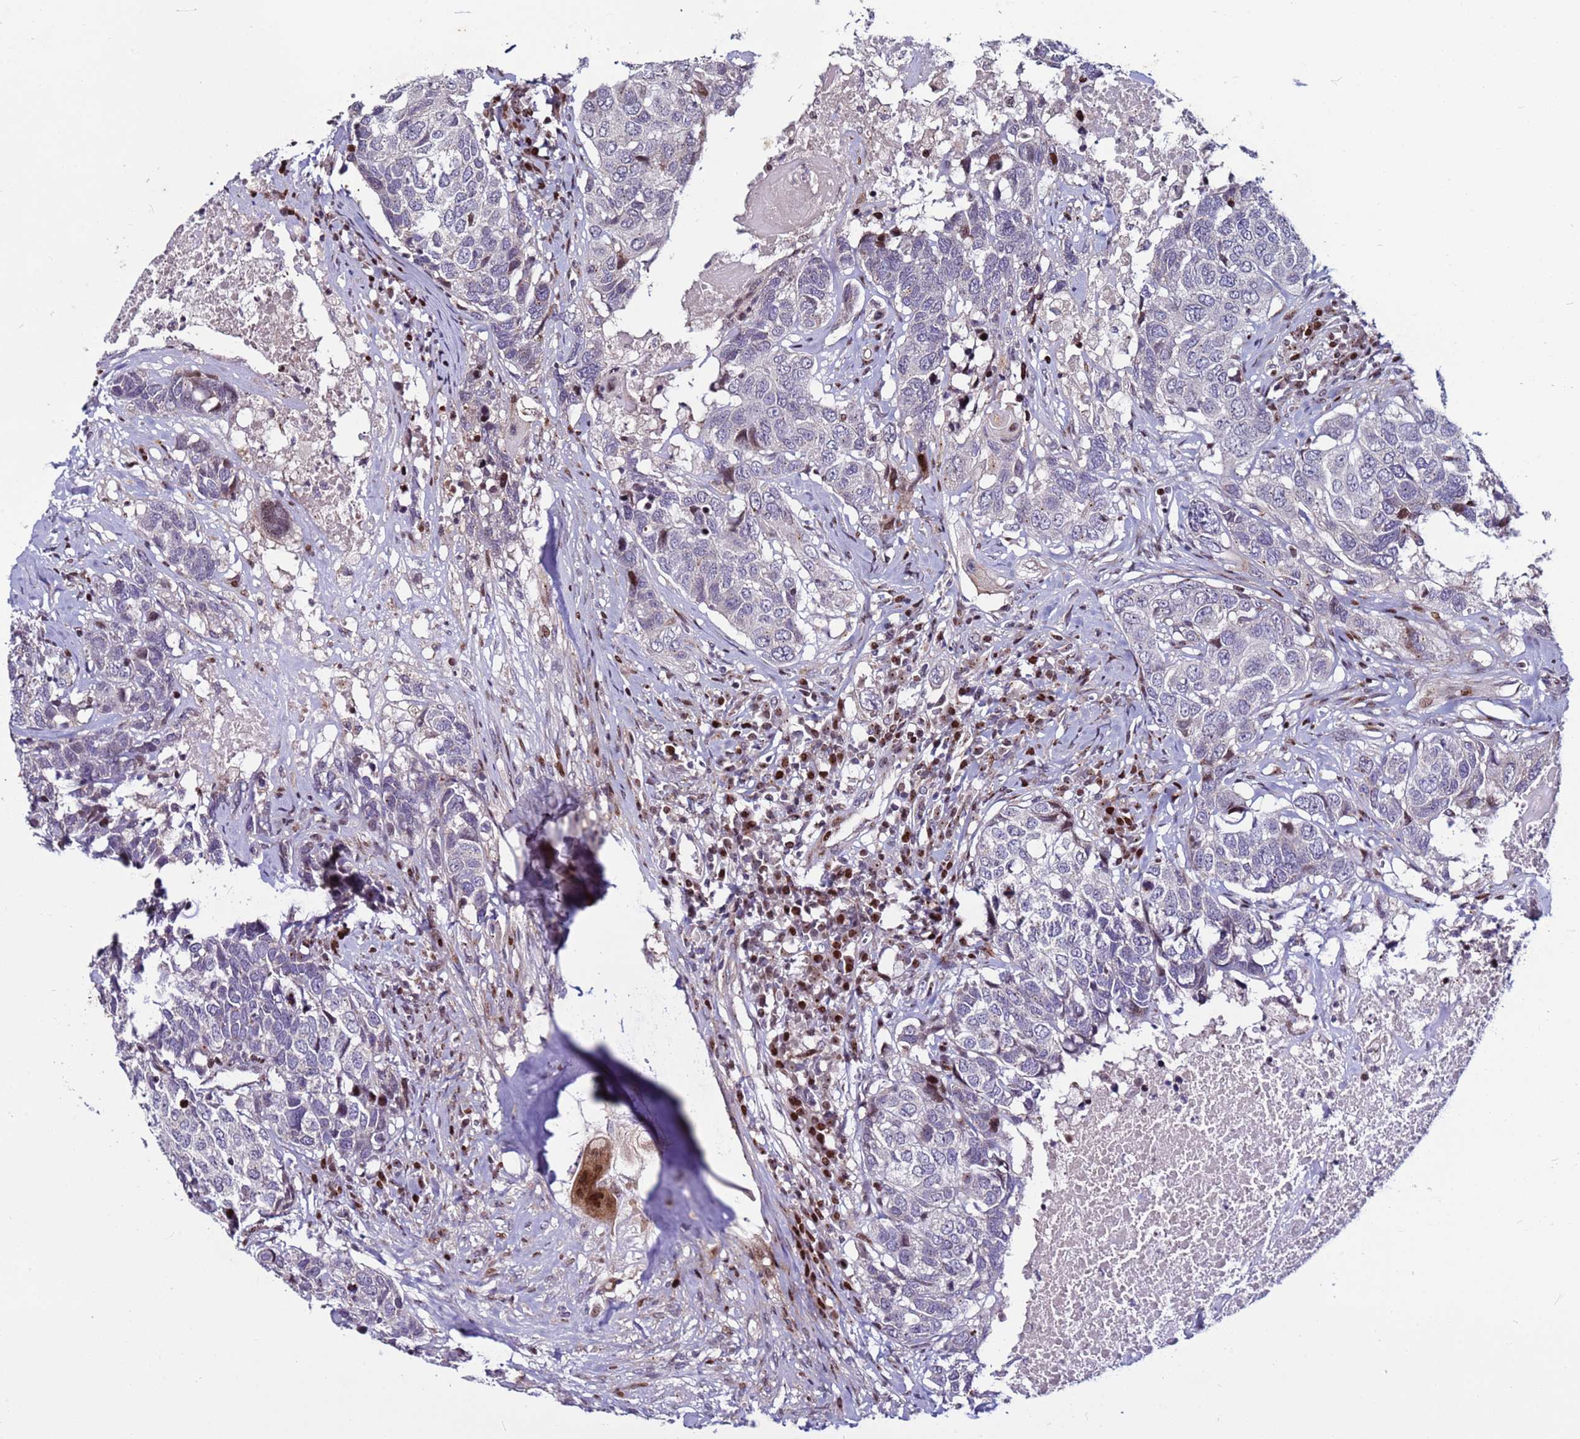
{"staining": {"intensity": "negative", "quantity": "none", "location": "none"}, "tissue": "head and neck cancer", "cell_type": "Tumor cells", "image_type": "cancer", "snomed": [{"axis": "morphology", "description": "Squamous cell carcinoma, NOS"}, {"axis": "topography", "description": "Head-Neck"}], "caption": "This is an IHC photomicrograph of head and neck cancer. There is no expression in tumor cells.", "gene": "WBP11", "patient": {"sex": "male", "age": 66}}